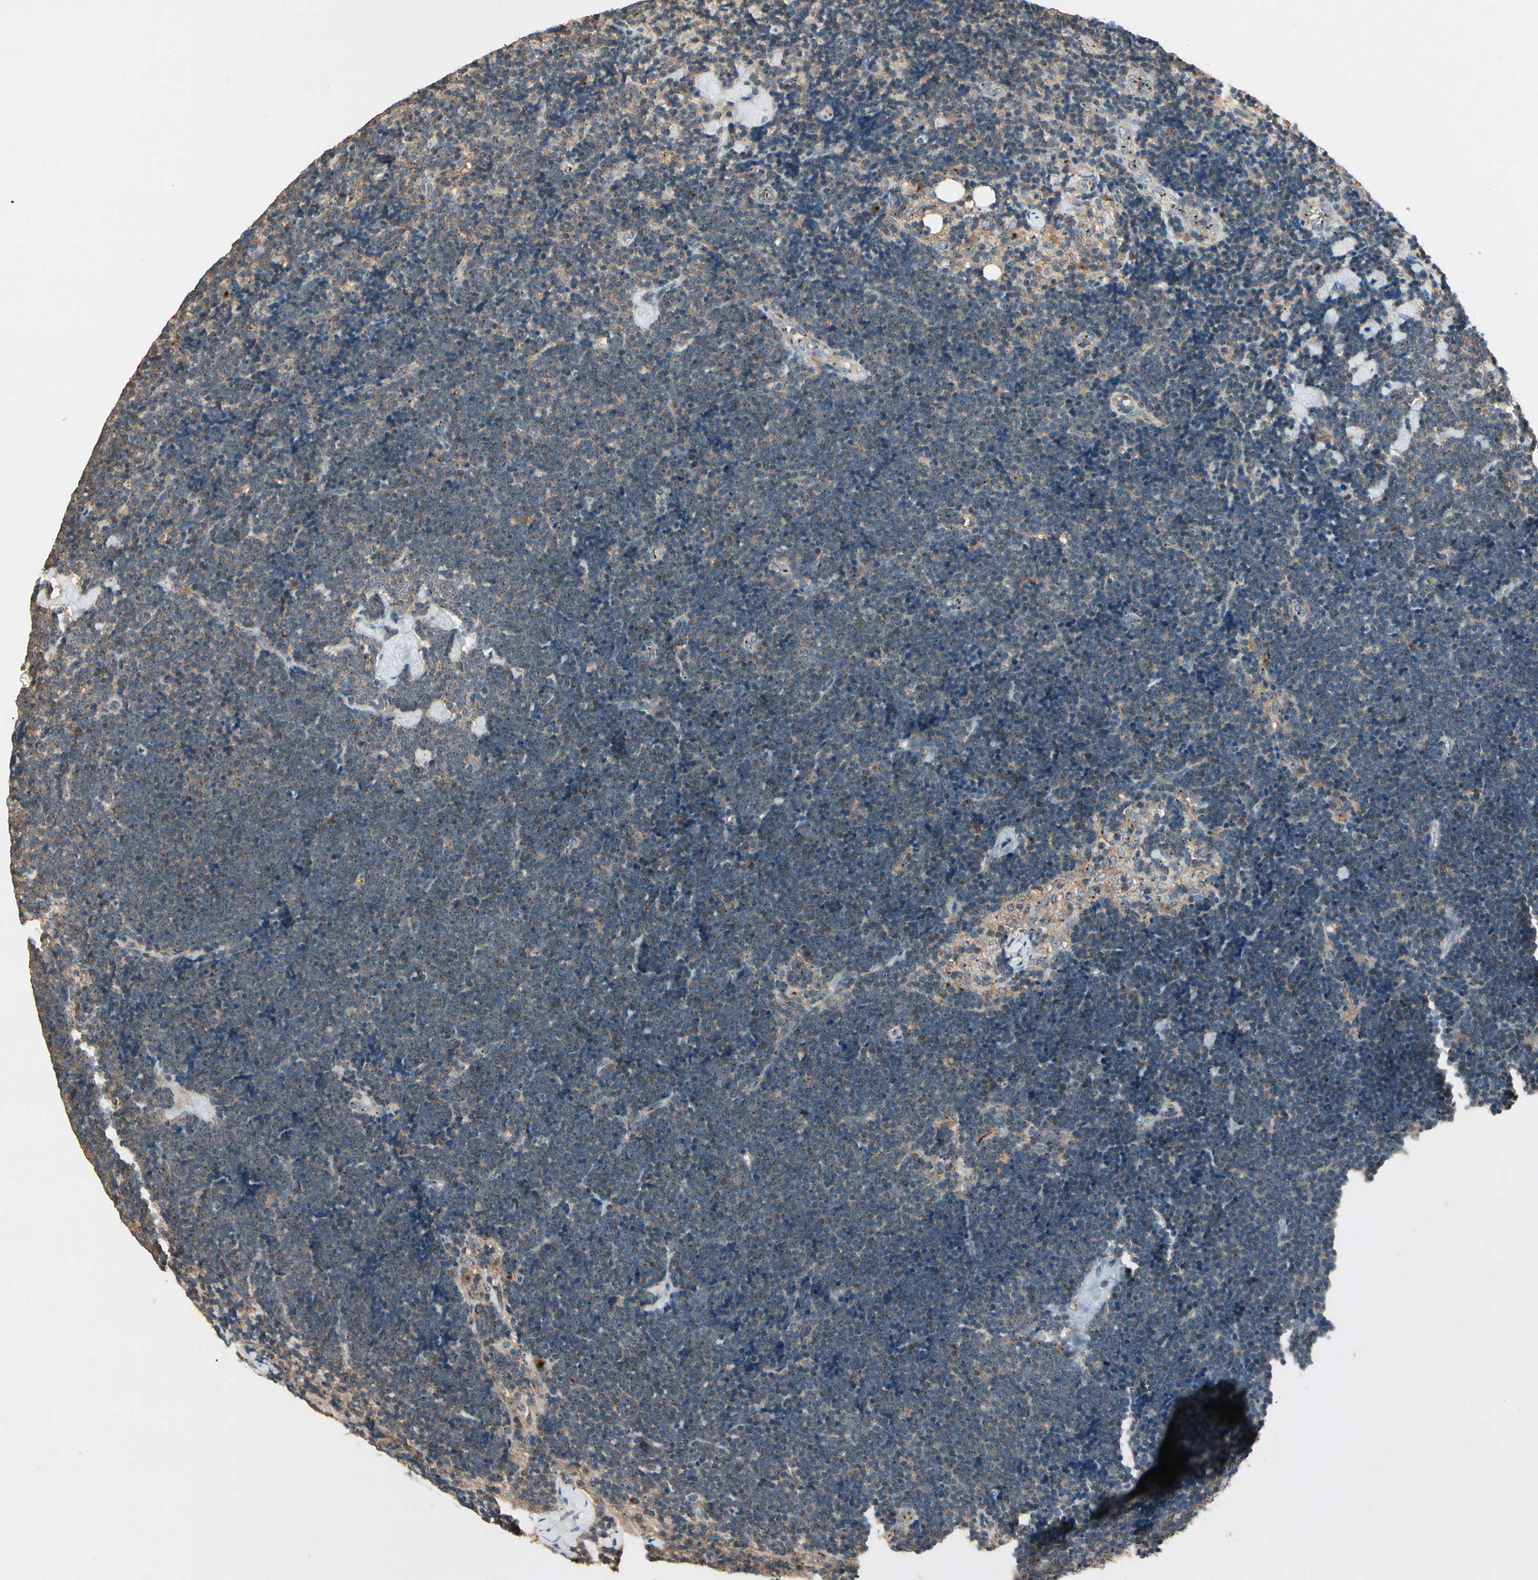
{"staining": {"intensity": "moderate", "quantity": ">75%", "location": "cytoplasmic/membranous"}, "tissue": "lymph node", "cell_type": "Germinal center cells", "image_type": "normal", "snomed": [{"axis": "morphology", "description": "Normal tissue, NOS"}, {"axis": "topography", "description": "Lymph node"}], "caption": "Germinal center cells display medium levels of moderate cytoplasmic/membranous positivity in approximately >75% of cells in unremarkable lymph node. Using DAB (3,3'-diaminobenzidine) (brown) and hematoxylin (blue) stains, captured at high magnification using brightfield microscopy.", "gene": "AKAP9", "patient": {"sex": "male", "age": 63}}